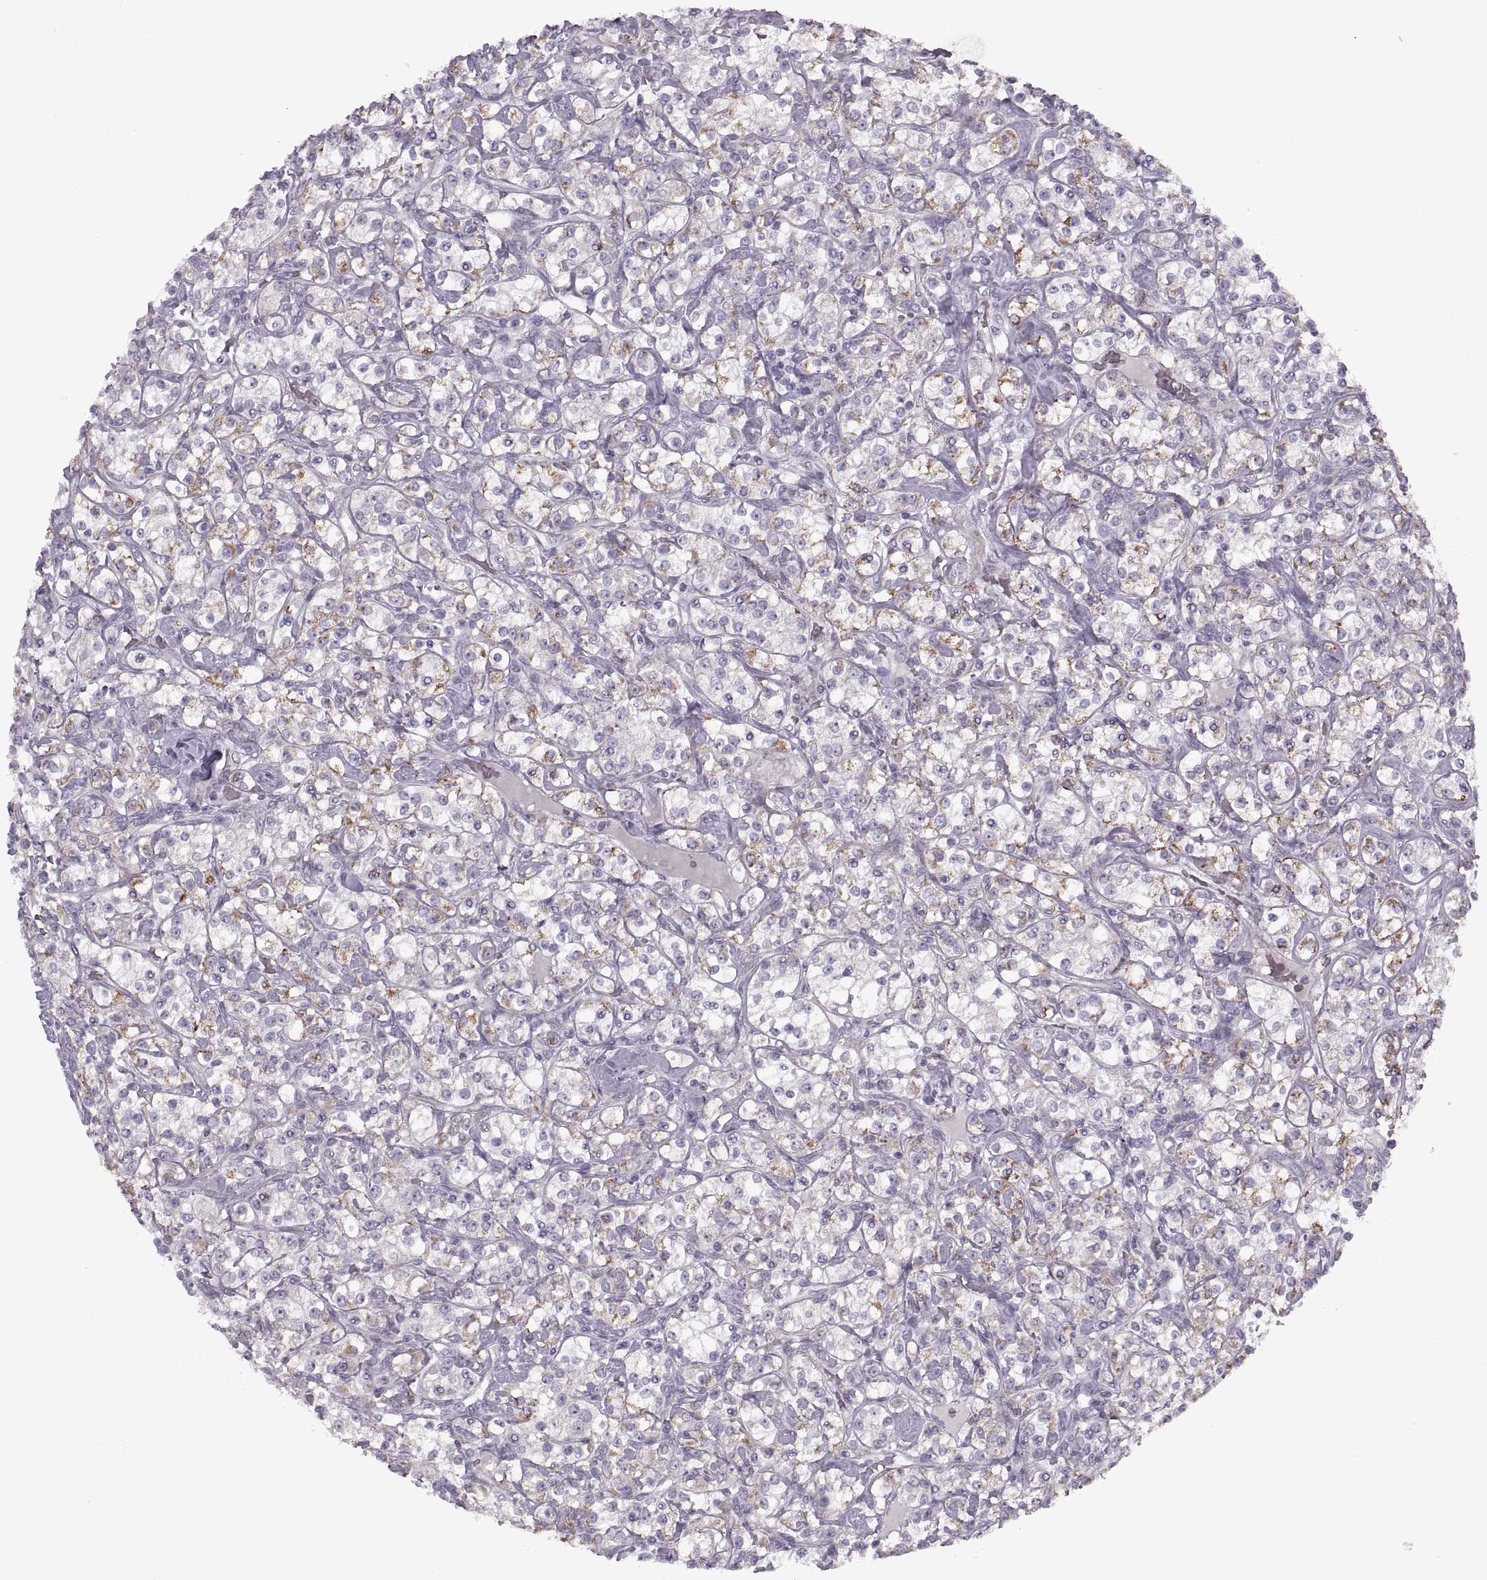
{"staining": {"intensity": "moderate", "quantity": "25%-75%", "location": "cytoplasmic/membranous"}, "tissue": "renal cancer", "cell_type": "Tumor cells", "image_type": "cancer", "snomed": [{"axis": "morphology", "description": "Adenocarcinoma, NOS"}, {"axis": "topography", "description": "Kidney"}], "caption": "Adenocarcinoma (renal) stained with a protein marker displays moderate staining in tumor cells.", "gene": "PIERCE1", "patient": {"sex": "male", "age": 77}}